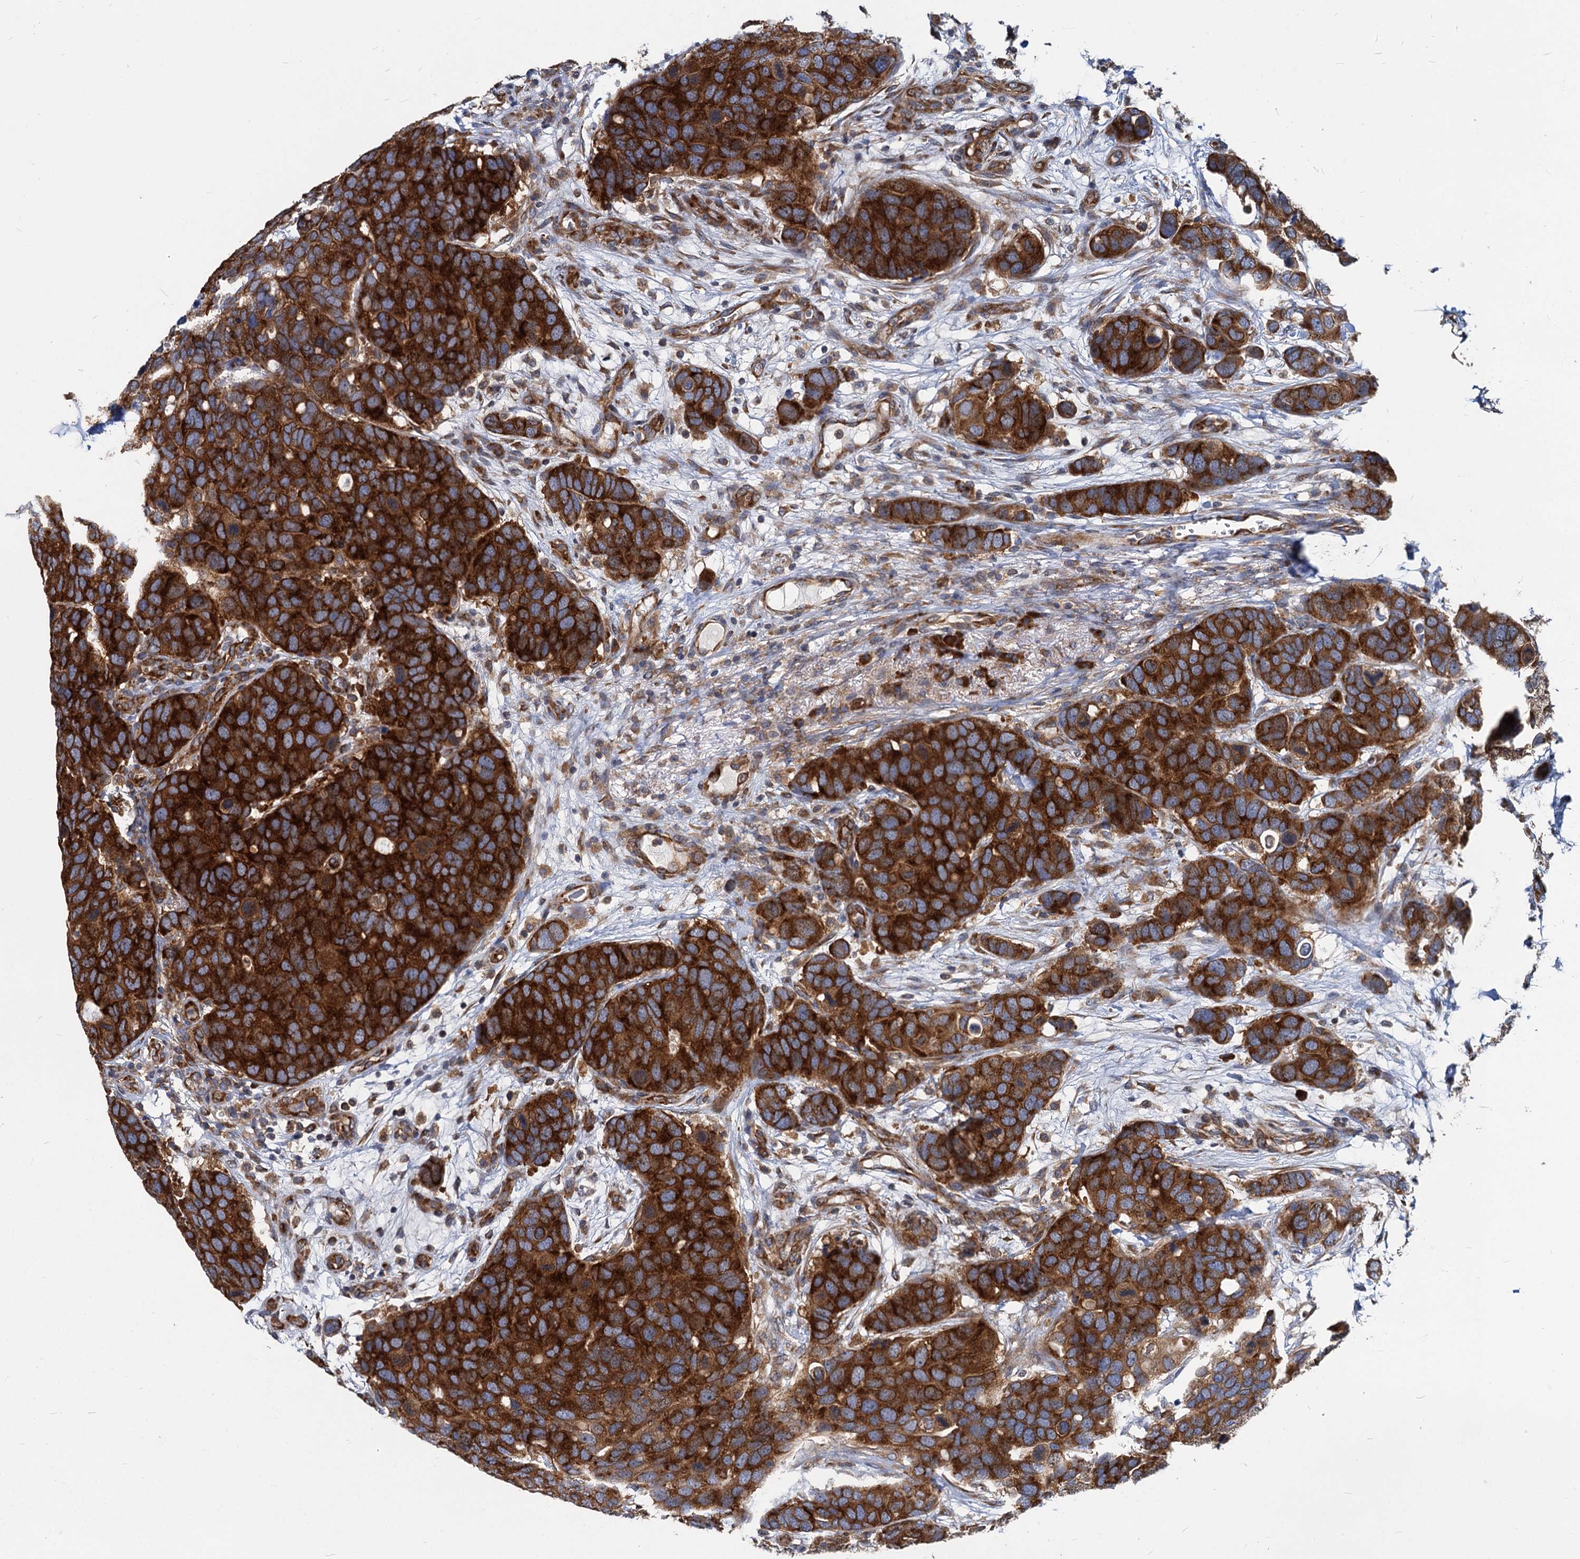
{"staining": {"intensity": "strong", "quantity": ">75%", "location": "cytoplasmic/membranous"}, "tissue": "breast cancer", "cell_type": "Tumor cells", "image_type": "cancer", "snomed": [{"axis": "morphology", "description": "Duct carcinoma"}, {"axis": "topography", "description": "Breast"}], "caption": "This micrograph shows immunohistochemistry (IHC) staining of infiltrating ductal carcinoma (breast), with high strong cytoplasmic/membranous positivity in about >75% of tumor cells.", "gene": "EIF2B2", "patient": {"sex": "female", "age": 83}}